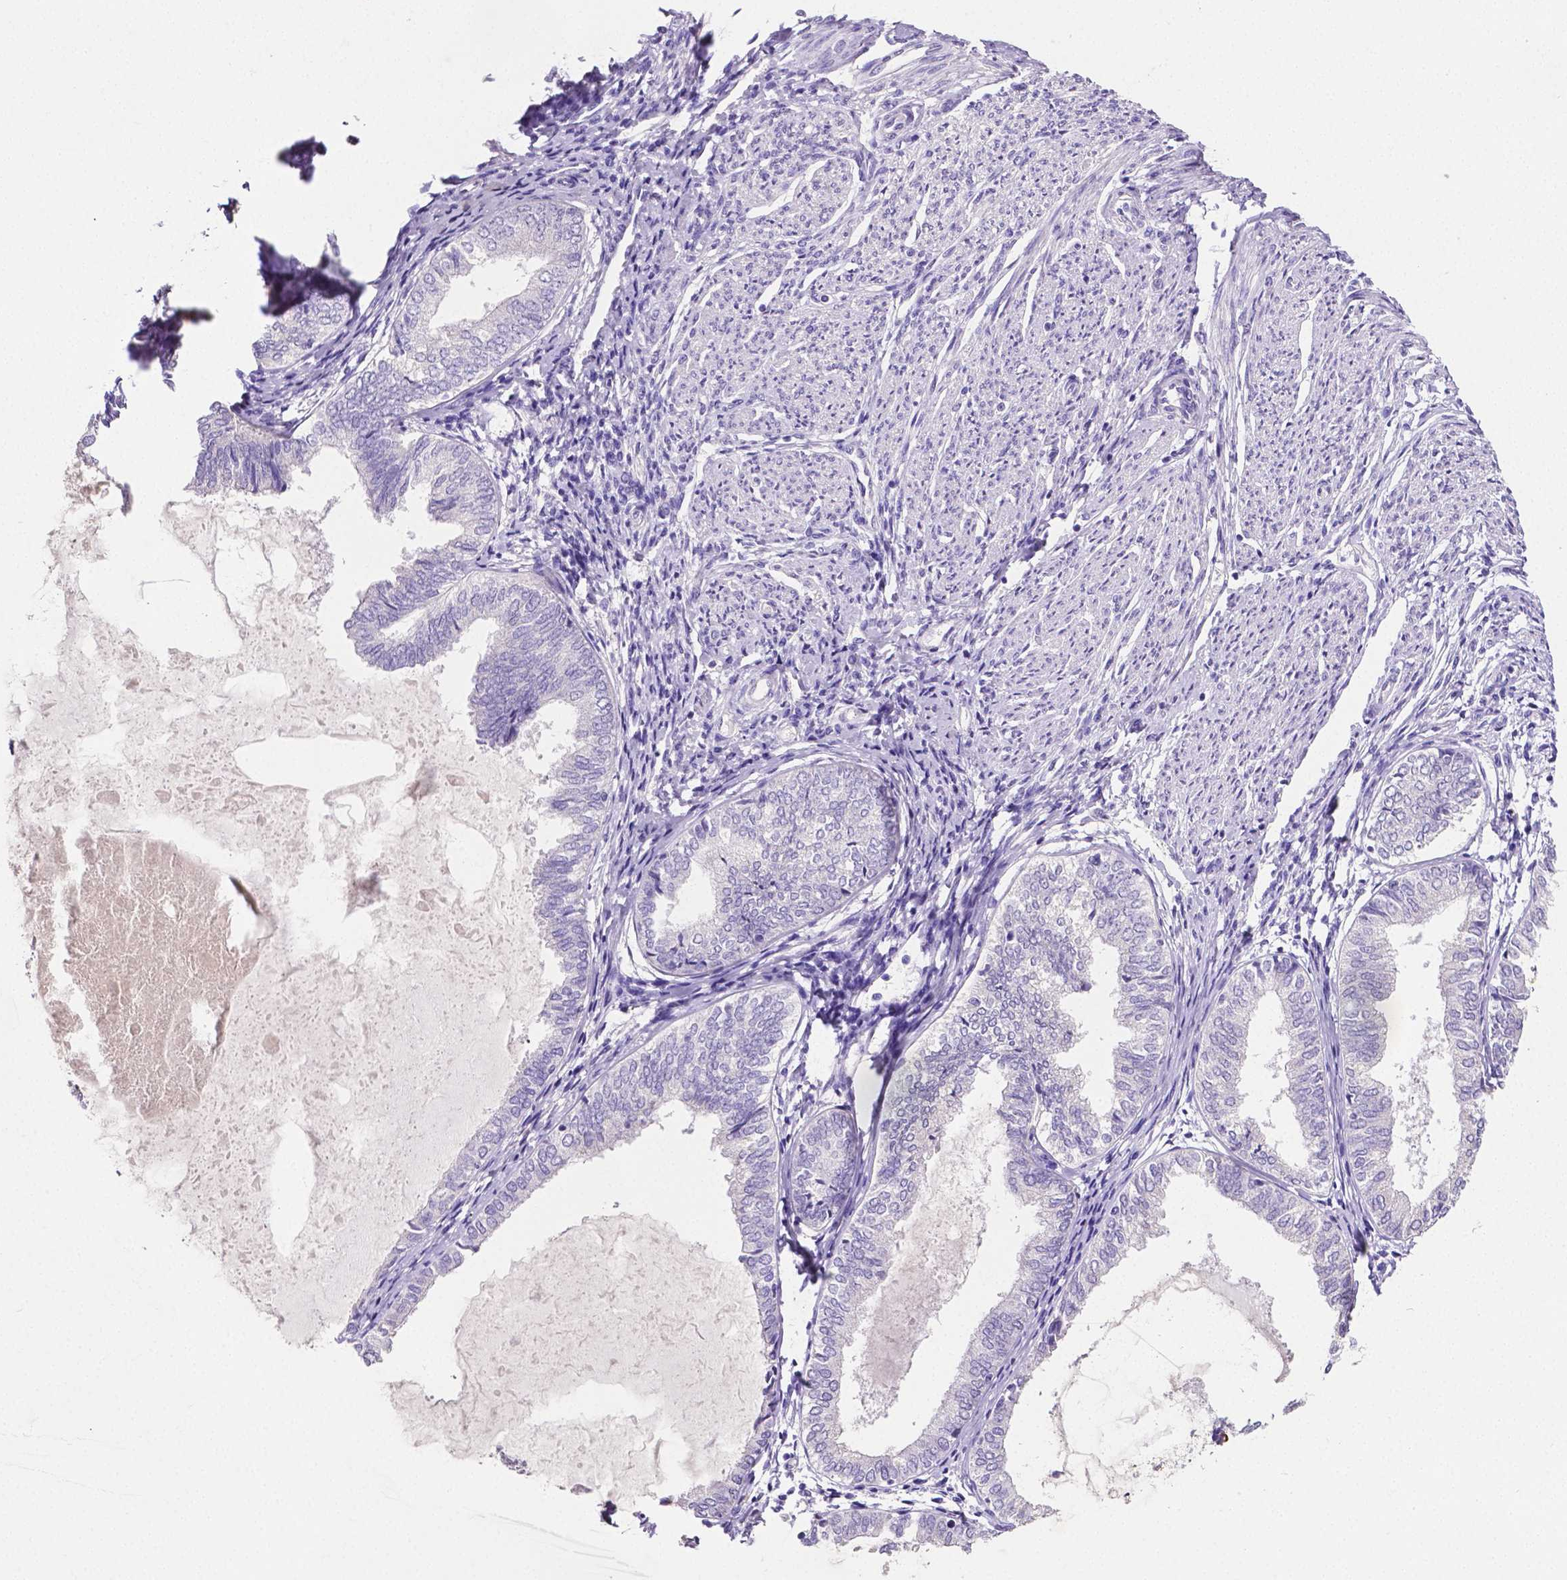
{"staining": {"intensity": "negative", "quantity": "none", "location": "none"}, "tissue": "endometrial cancer", "cell_type": "Tumor cells", "image_type": "cancer", "snomed": [{"axis": "morphology", "description": "Adenocarcinoma, NOS"}, {"axis": "topography", "description": "Endometrium"}], "caption": "High magnification brightfield microscopy of endometrial cancer stained with DAB (brown) and counterstained with hematoxylin (blue): tumor cells show no significant positivity.", "gene": "SLC22A2", "patient": {"sex": "female", "age": 68}}